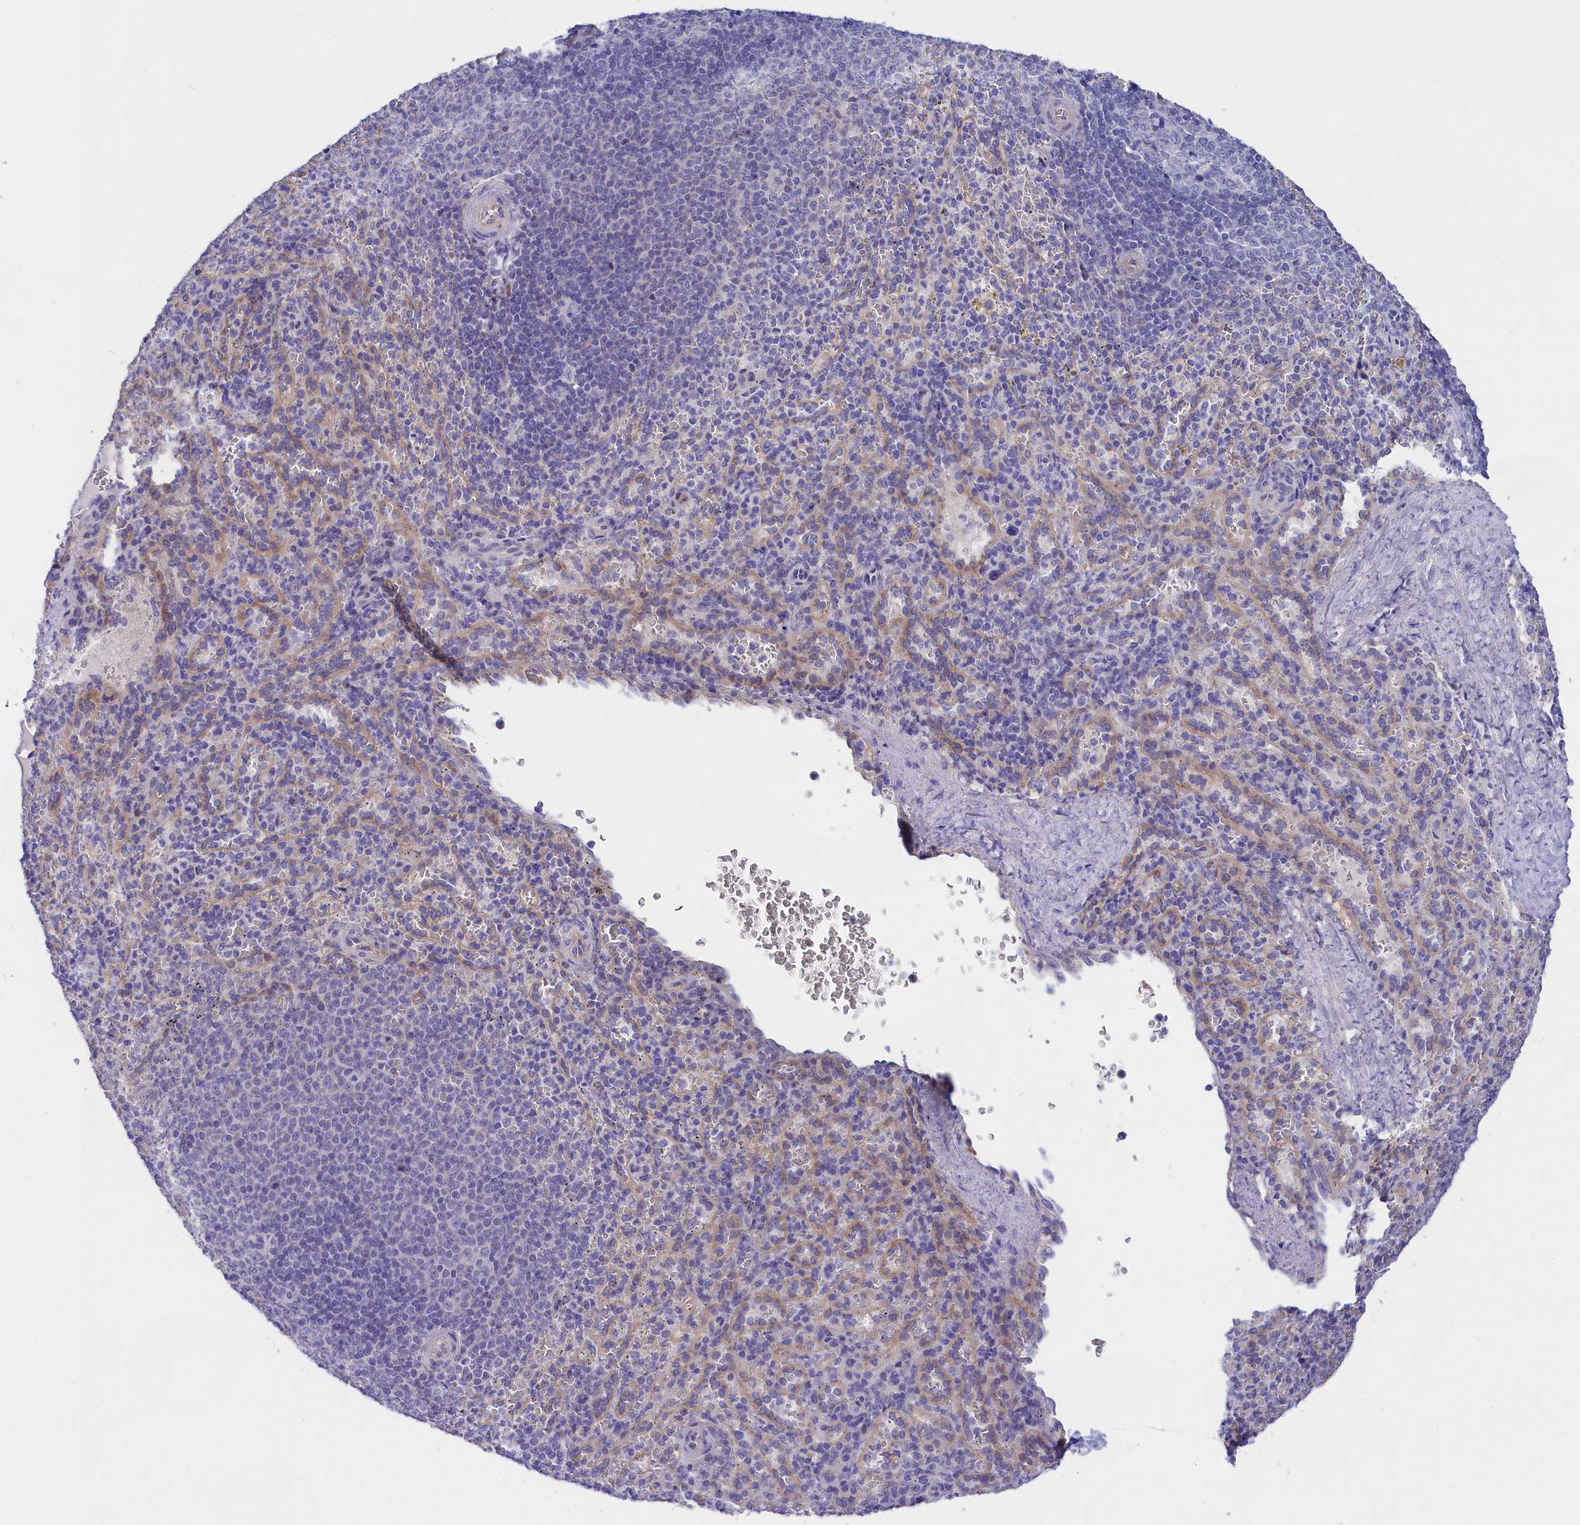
{"staining": {"intensity": "negative", "quantity": "none", "location": "none"}, "tissue": "spleen", "cell_type": "Cells in red pulp", "image_type": "normal", "snomed": [{"axis": "morphology", "description": "Normal tissue, NOS"}, {"axis": "topography", "description": "Spleen"}], "caption": "The image reveals no staining of cells in red pulp in benign spleen. Brightfield microscopy of IHC stained with DAB (brown) and hematoxylin (blue), captured at high magnification.", "gene": "PPP1R13L", "patient": {"sex": "female", "age": 21}}